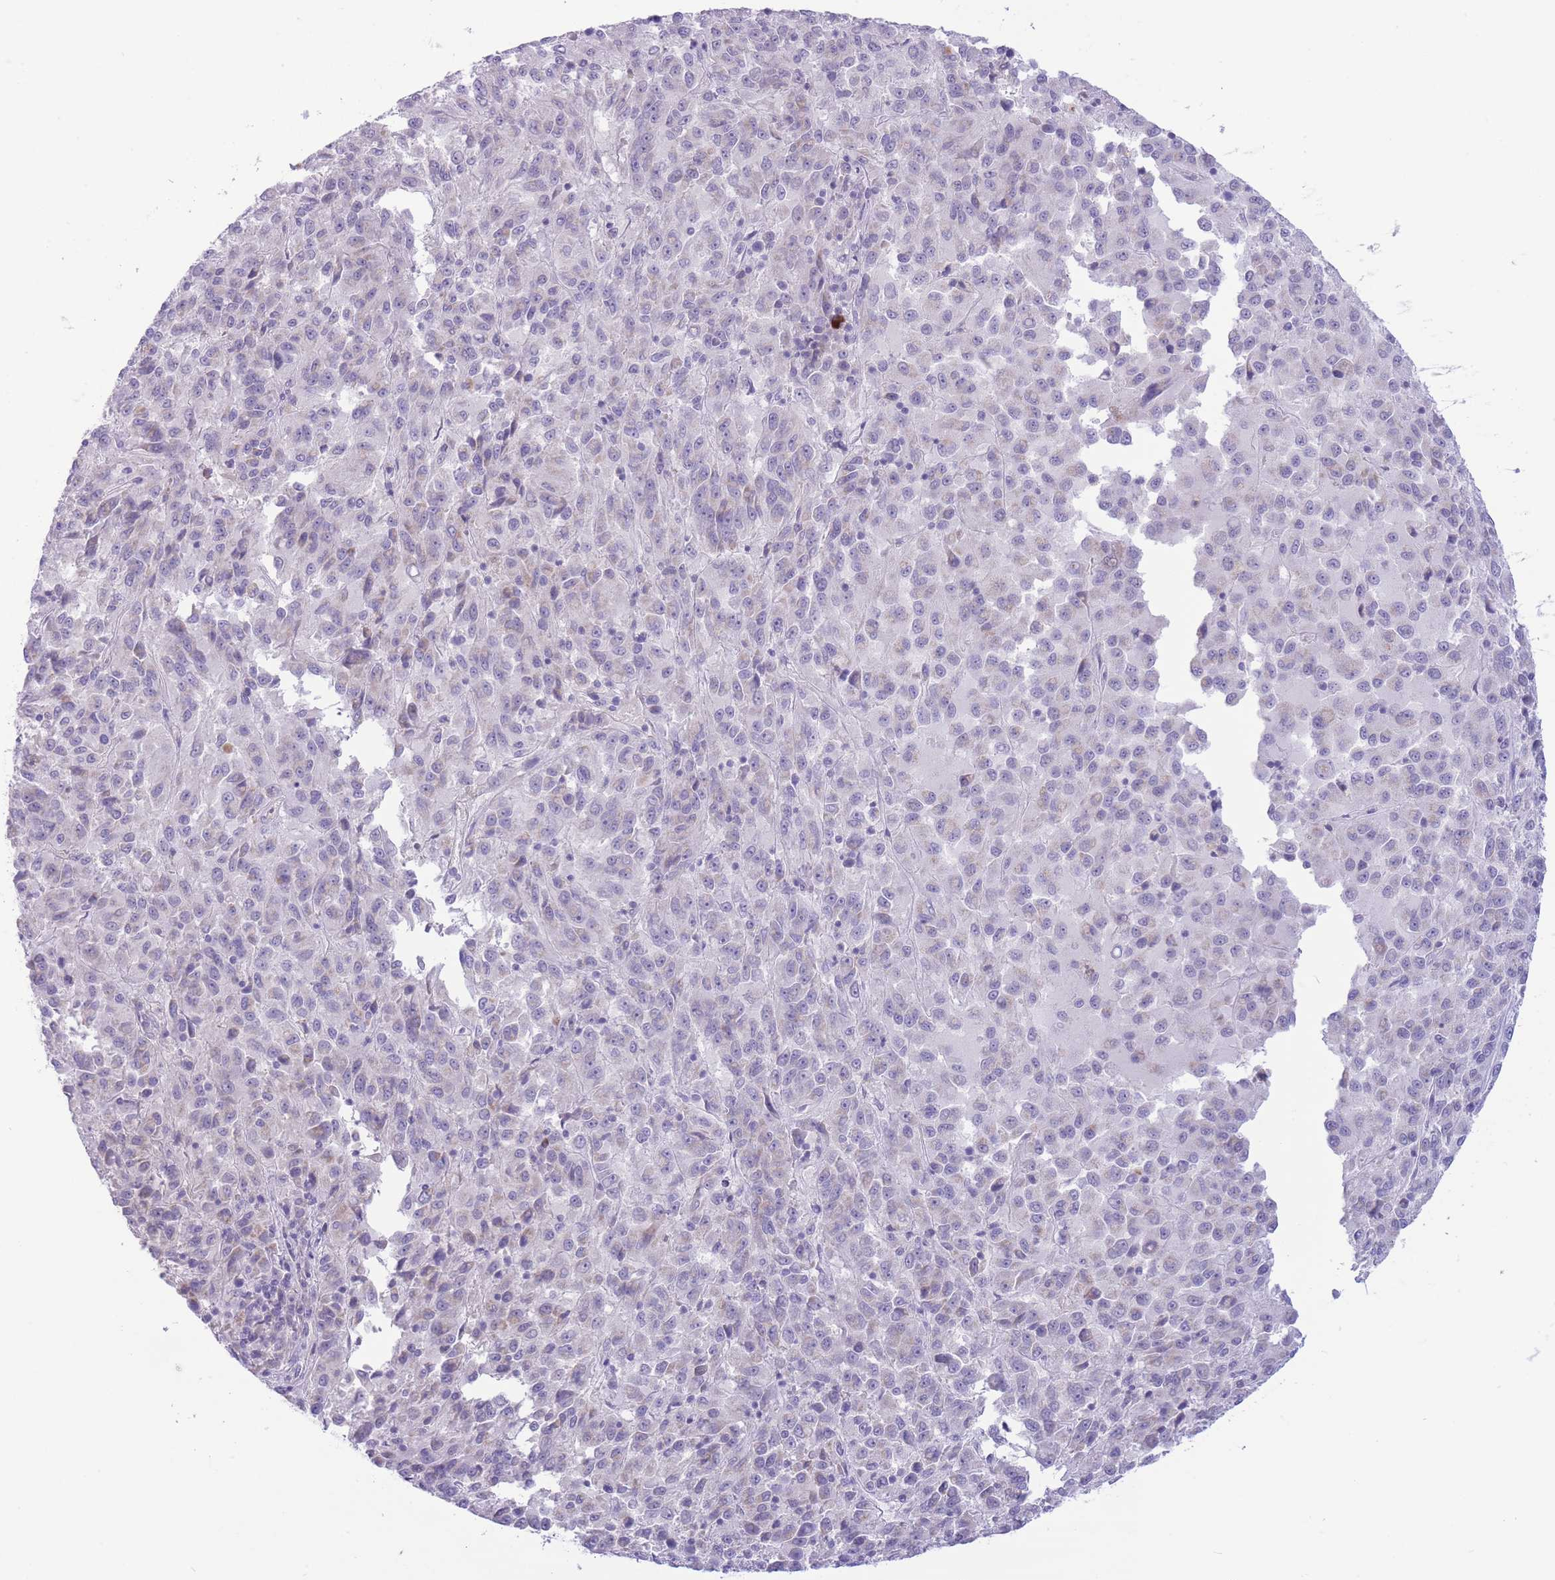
{"staining": {"intensity": "negative", "quantity": "none", "location": "none"}, "tissue": "melanoma", "cell_type": "Tumor cells", "image_type": "cancer", "snomed": [{"axis": "morphology", "description": "Malignant melanoma, Metastatic site"}, {"axis": "topography", "description": "Lung"}], "caption": "An immunohistochemistry (IHC) micrograph of malignant melanoma (metastatic site) is shown. There is no staining in tumor cells of malignant melanoma (metastatic site).", "gene": "ASAP3", "patient": {"sex": "male", "age": 64}}